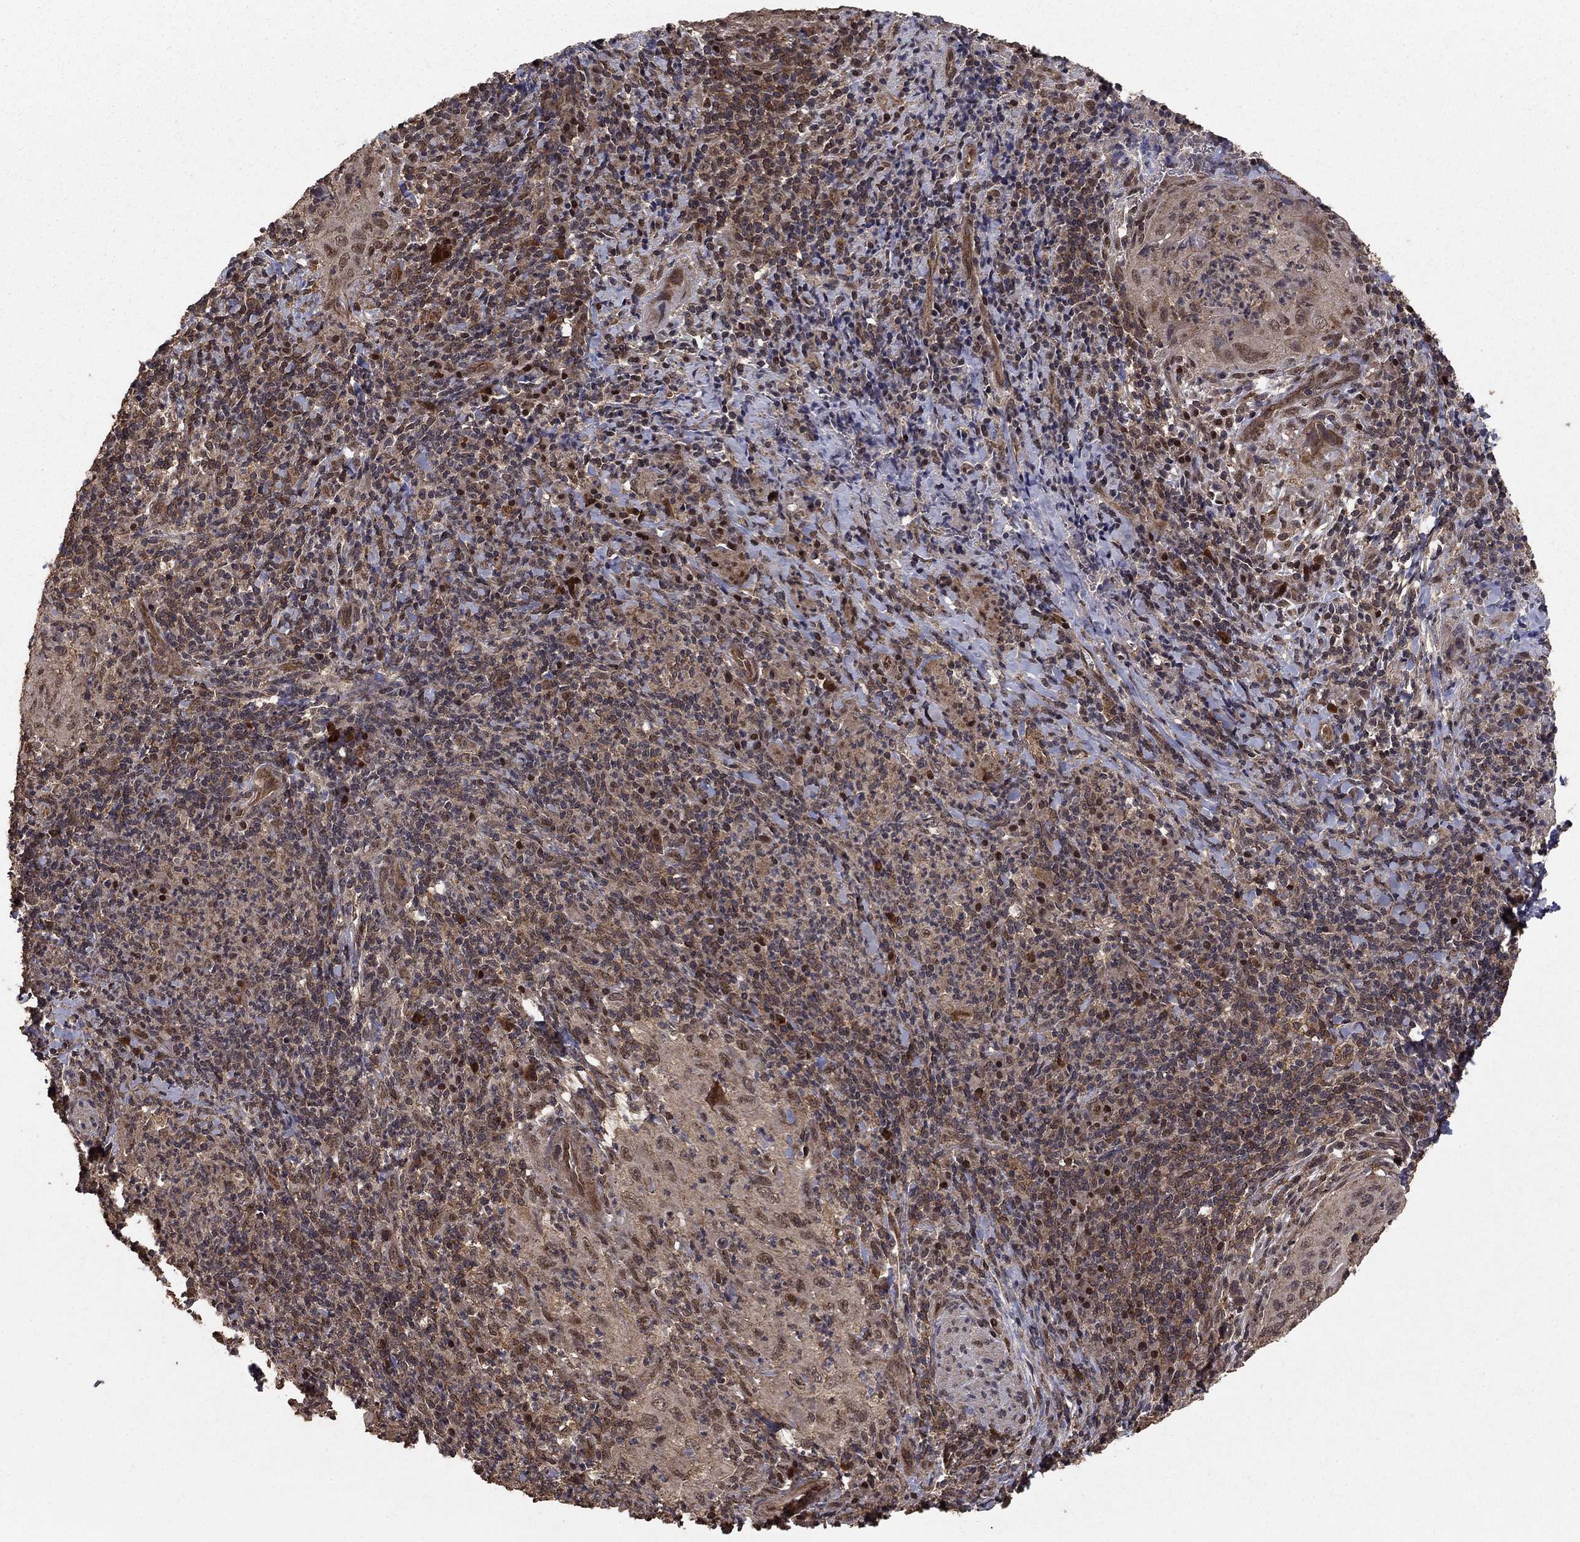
{"staining": {"intensity": "weak", "quantity": "<25%", "location": "cytoplasmic/membranous"}, "tissue": "cervical cancer", "cell_type": "Tumor cells", "image_type": "cancer", "snomed": [{"axis": "morphology", "description": "Squamous cell carcinoma, NOS"}, {"axis": "topography", "description": "Cervix"}], "caption": "Immunohistochemistry (IHC) histopathology image of neoplastic tissue: human cervical cancer (squamous cell carcinoma) stained with DAB (3,3'-diaminobenzidine) displays no significant protein staining in tumor cells.", "gene": "PRDM1", "patient": {"sex": "female", "age": 26}}